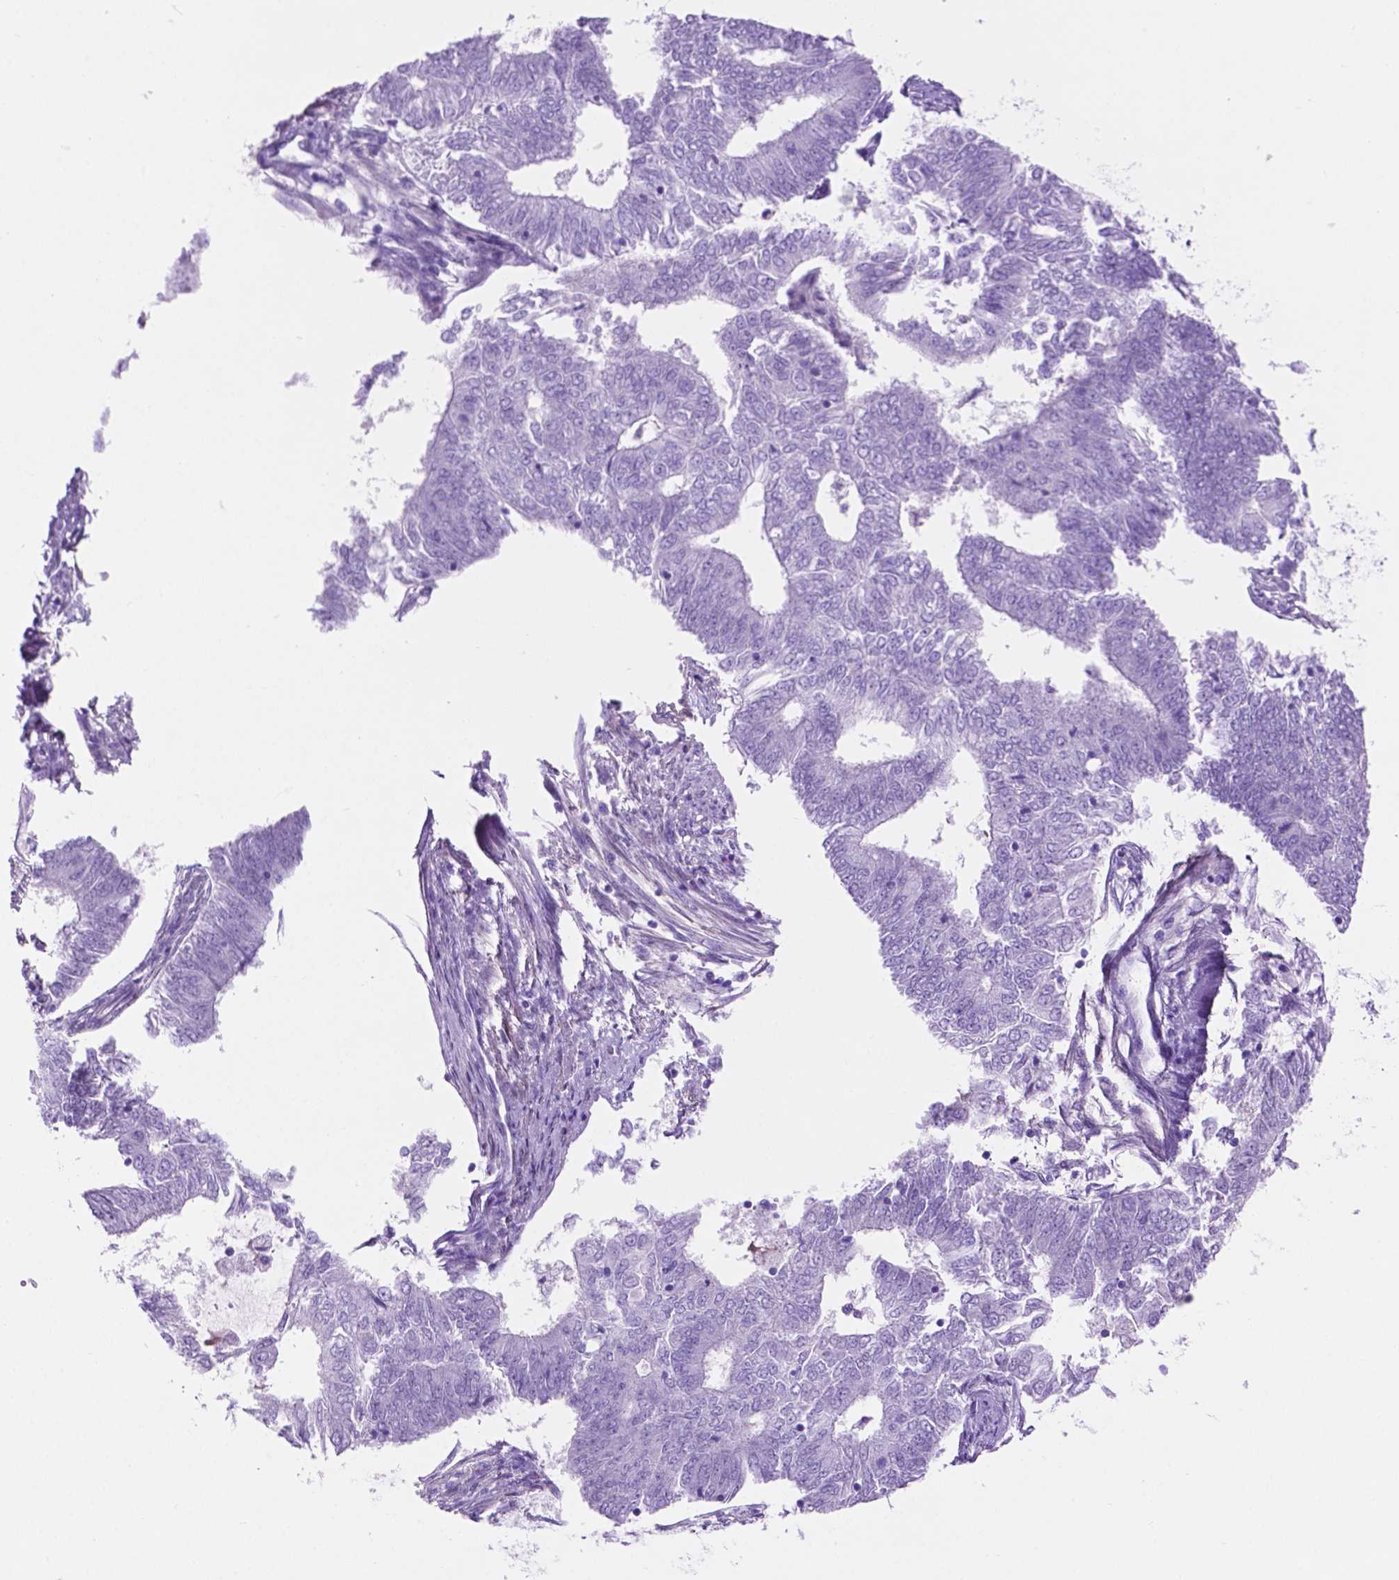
{"staining": {"intensity": "negative", "quantity": "none", "location": "none"}, "tissue": "endometrial cancer", "cell_type": "Tumor cells", "image_type": "cancer", "snomed": [{"axis": "morphology", "description": "Adenocarcinoma, NOS"}, {"axis": "topography", "description": "Endometrium"}], "caption": "This is a photomicrograph of immunohistochemistry (IHC) staining of endometrial cancer (adenocarcinoma), which shows no staining in tumor cells.", "gene": "ASPG", "patient": {"sex": "female", "age": 62}}